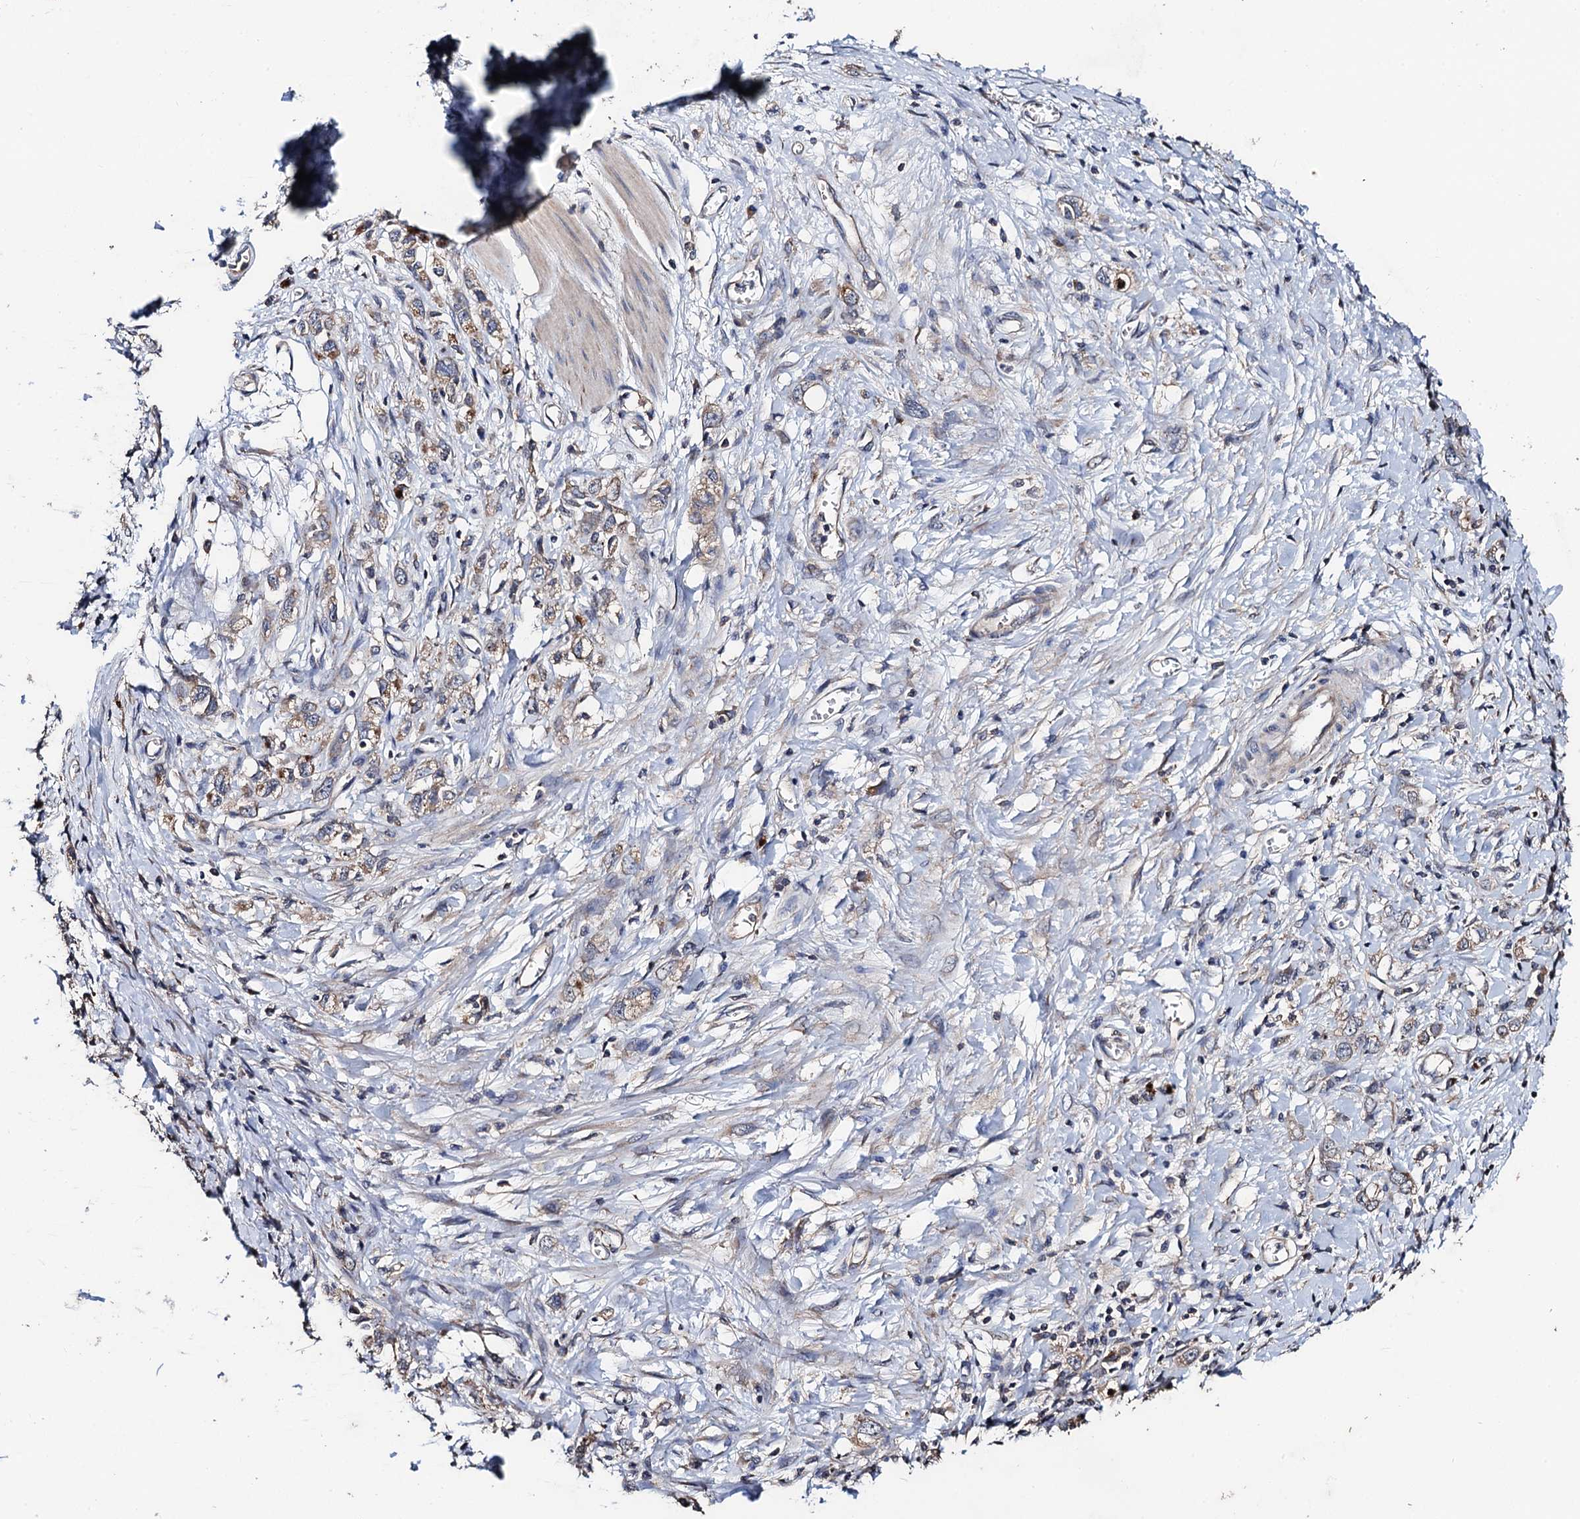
{"staining": {"intensity": "weak", "quantity": "25%-75%", "location": "cytoplasmic/membranous"}, "tissue": "stomach cancer", "cell_type": "Tumor cells", "image_type": "cancer", "snomed": [{"axis": "morphology", "description": "Adenocarcinoma, NOS"}, {"axis": "topography", "description": "Stomach"}], "caption": "Immunohistochemical staining of adenocarcinoma (stomach) displays weak cytoplasmic/membranous protein staining in approximately 25%-75% of tumor cells.", "gene": "PPTC7", "patient": {"sex": "female", "age": 76}}